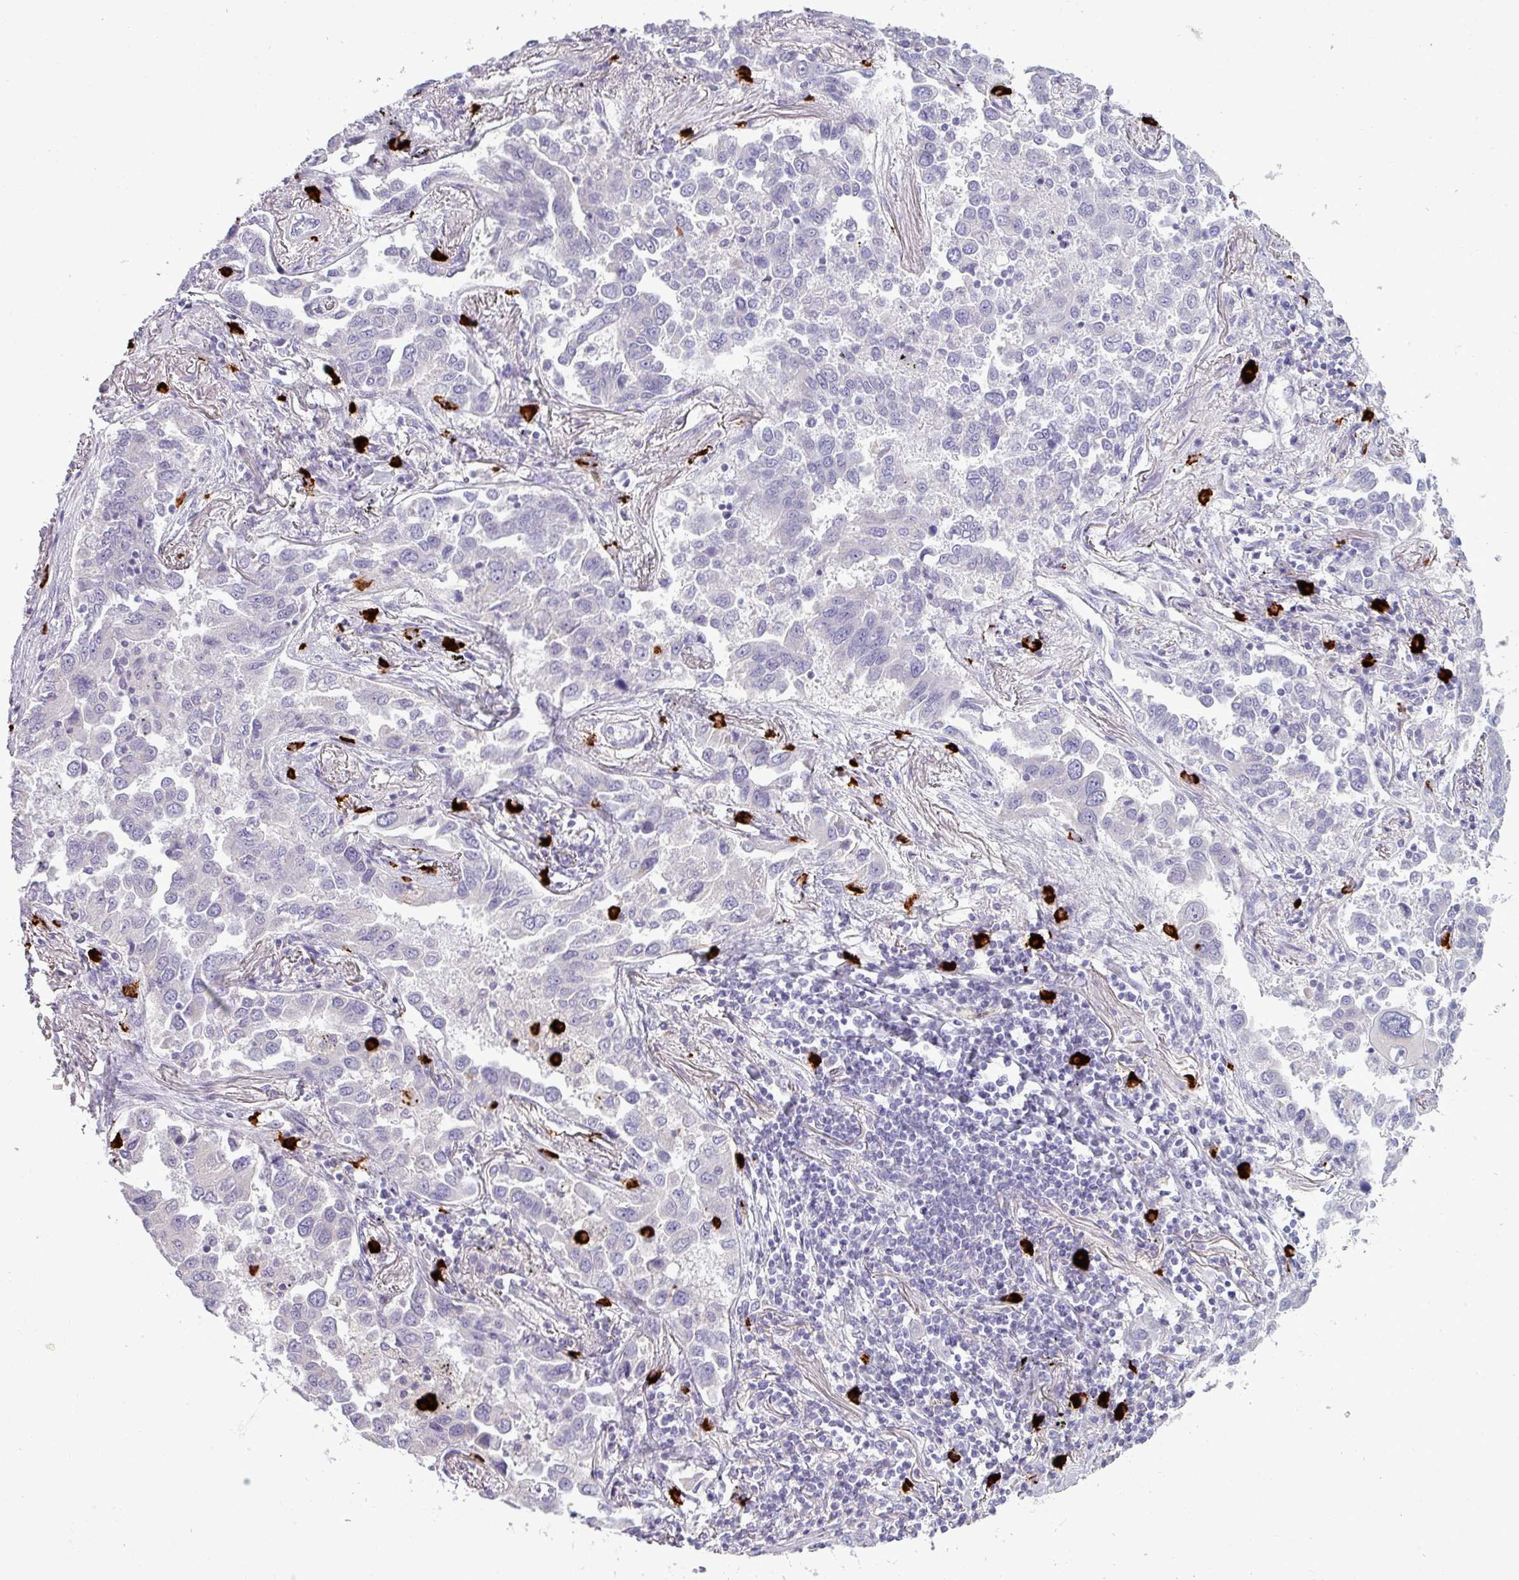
{"staining": {"intensity": "negative", "quantity": "none", "location": "none"}, "tissue": "lung cancer", "cell_type": "Tumor cells", "image_type": "cancer", "snomed": [{"axis": "morphology", "description": "Adenocarcinoma, NOS"}, {"axis": "topography", "description": "Lung"}], "caption": "This is an immunohistochemistry (IHC) image of lung cancer. There is no staining in tumor cells.", "gene": "TRIM39", "patient": {"sex": "male", "age": 67}}